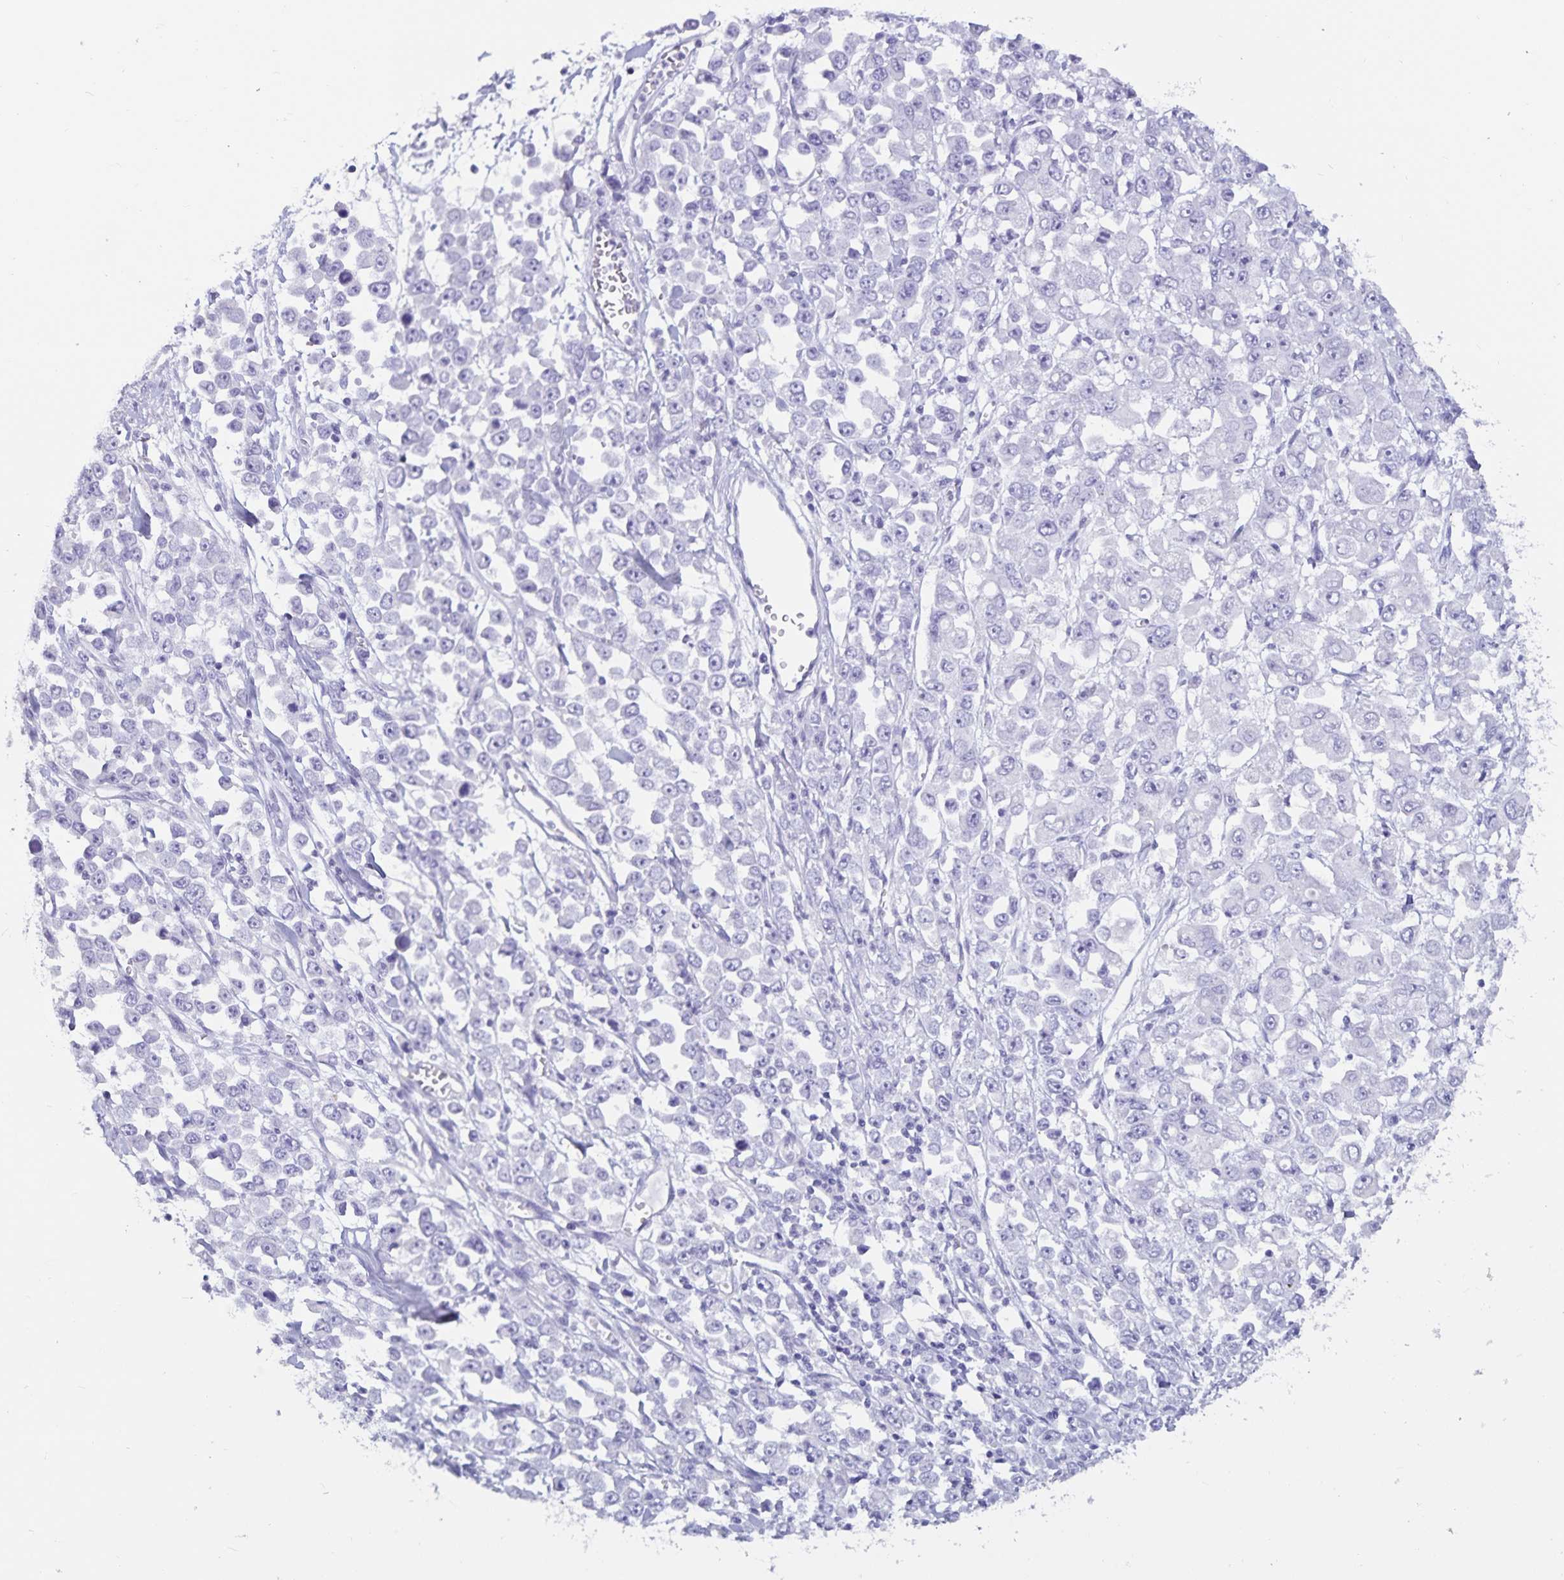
{"staining": {"intensity": "negative", "quantity": "none", "location": "none"}, "tissue": "stomach cancer", "cell_type": "Tumor cells", "image_type": "cancer", "snomed": [{"axis": "morphology", "description": "Adenocarcinoma, NOS"}, {"axis": "topography", "description": "Stomach, upper"}], "caption": "Tumor cells are negative for brown protein staining in stomach cancer (adenocarcinoma).", "gene": "GPR137", "patient": {"sex": "male", "age": 70}}